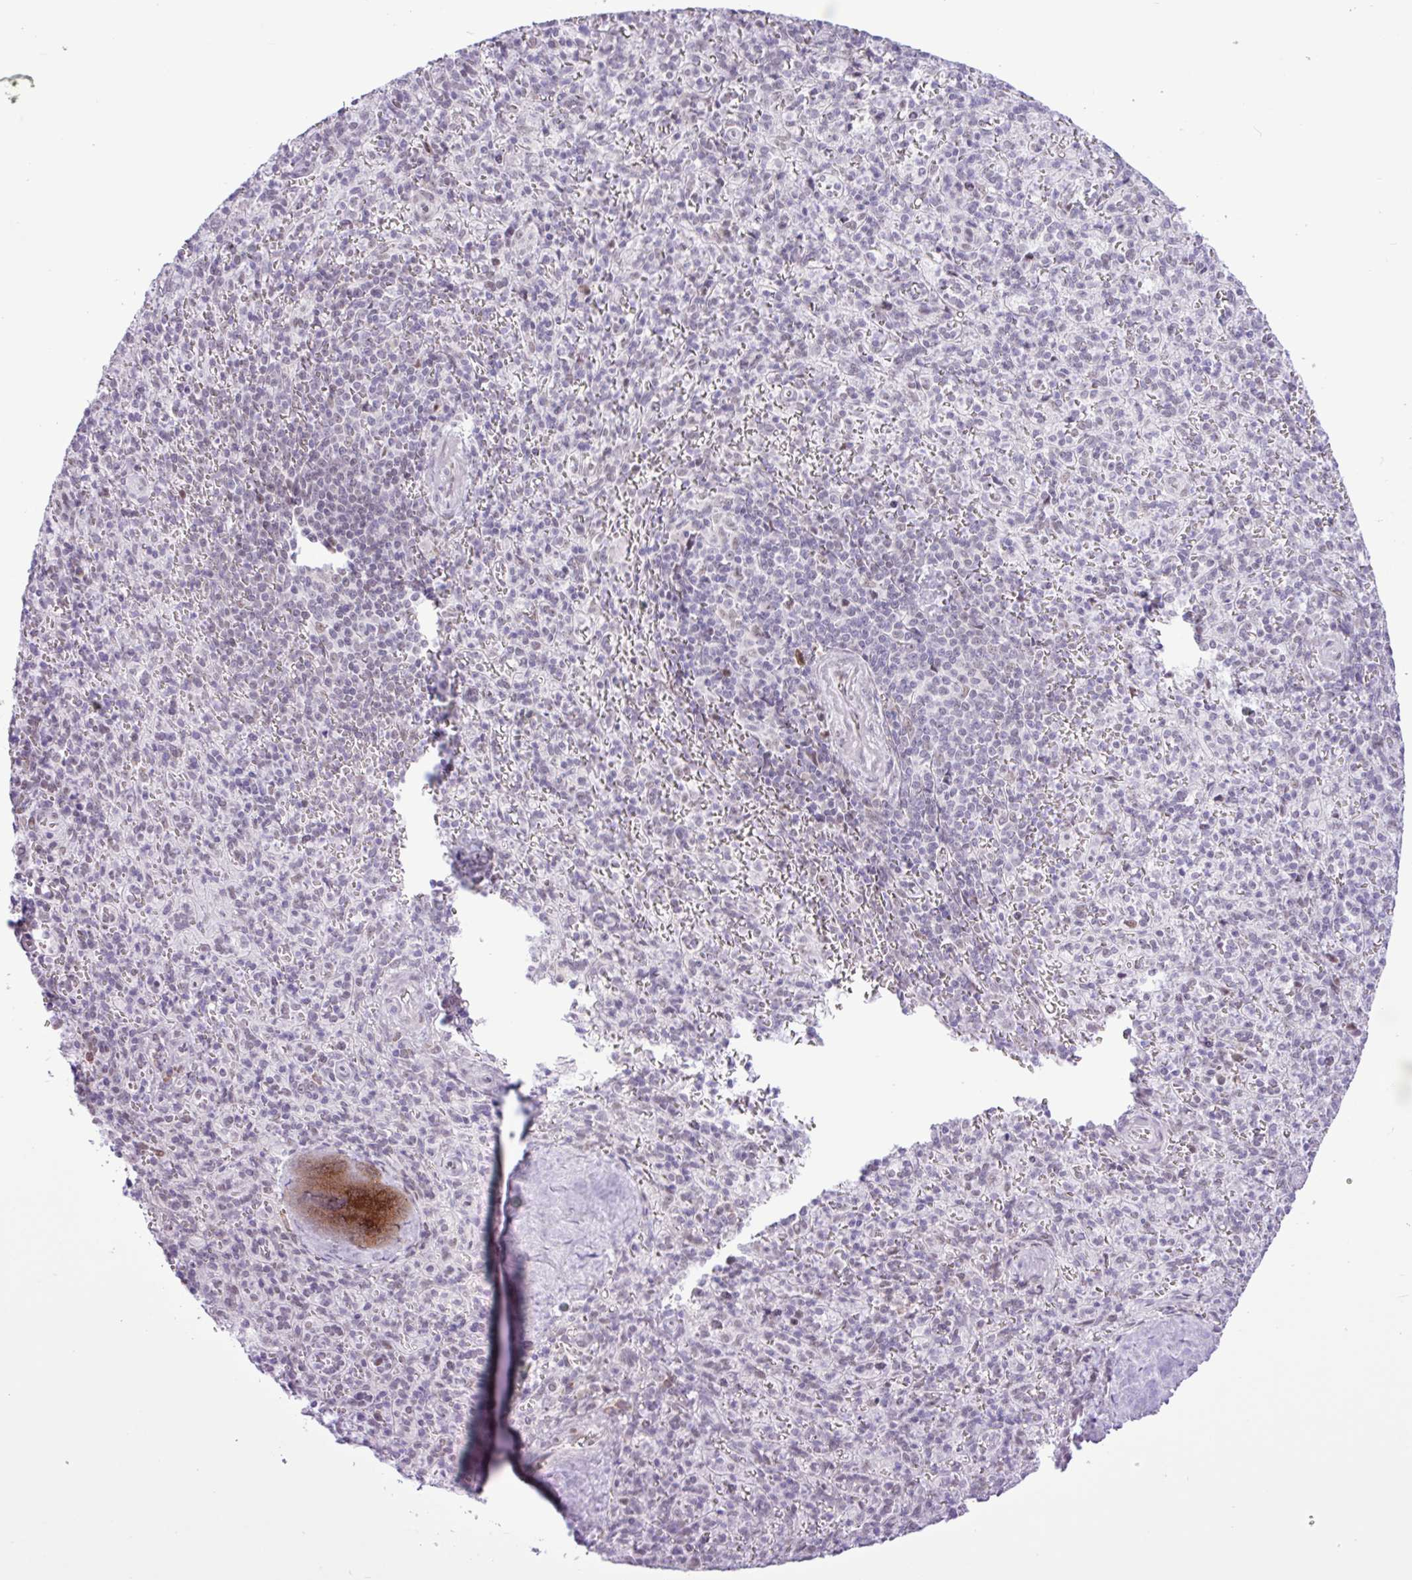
{"staining": {"intensity": "negative", "quantity": "none", "location": "none"}, "tissue": "spleen", "cell_type": "Cells in red pulp", "image_type": "normal", "snomed": [{"axis": "morphology", "description": "Normal tissue, NOS"}, {"axis": "topography", "description": "Spleen"}], "caption": "DAB (3,3'-diaminobenzidine) immunohistochemical staining of unremarkable spleen exhibits no significant staining in cells in red pulp.", "gene": "ELOA2", "patient": {"sex": "female", "age": 70}}